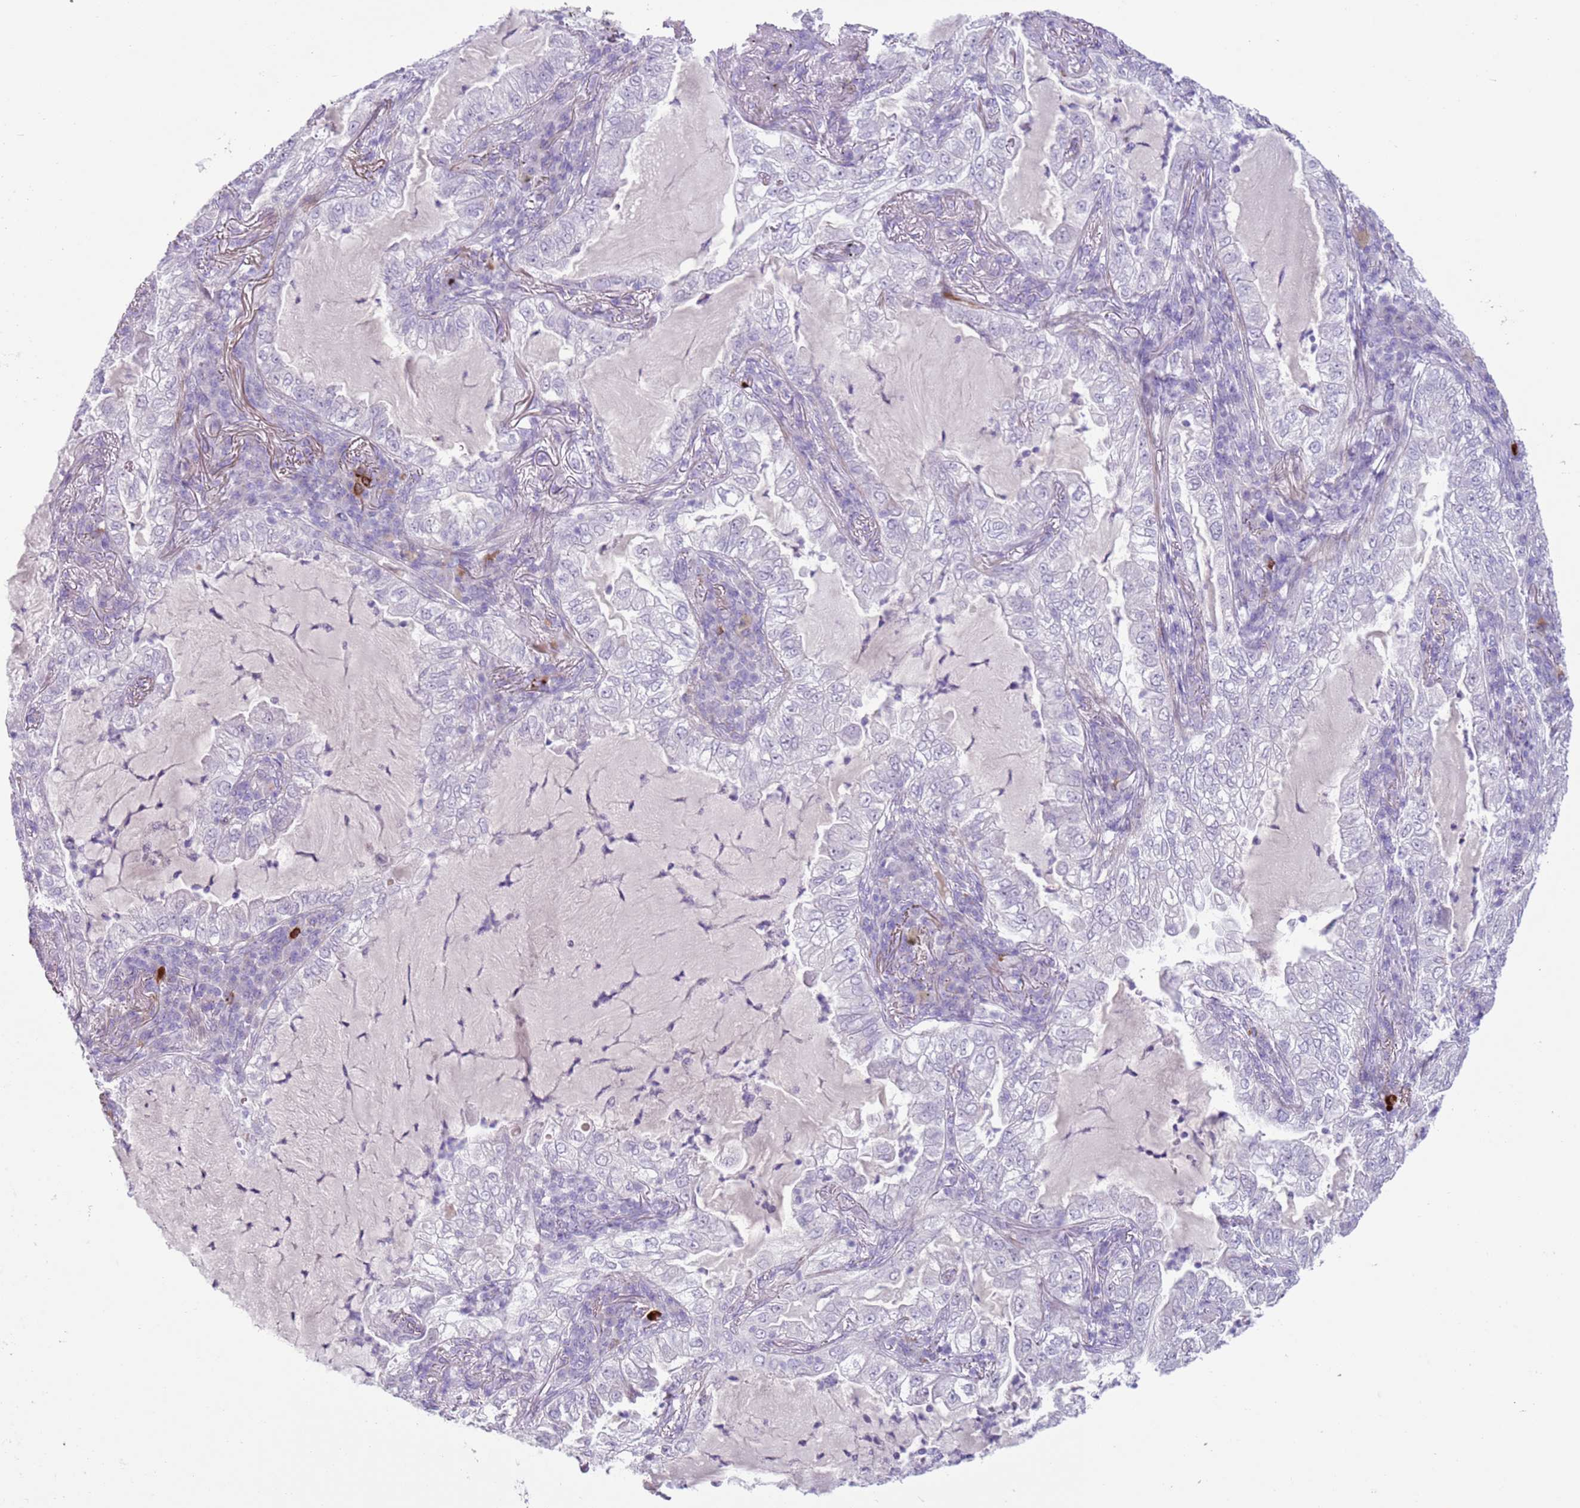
{"staining": {"intensity": "negative", "quantity": "none", "location": "none"}, "tissue": "lung cancer", "cell_type": "Tumor cells", "image_type": "cancer", "snomed": [{"axis": "morphology", "description": "Adenocarcinoma, NOS"}, {"axis": "topography", "description": "Lung"}], "caption": "This is an immunohistochemistry (IHC) micrograph of human lung adenocarcinoma. There is no staining in tumor cells.", "gene": "ZNF239", "patient": {"sex": "female", "age": 73}}